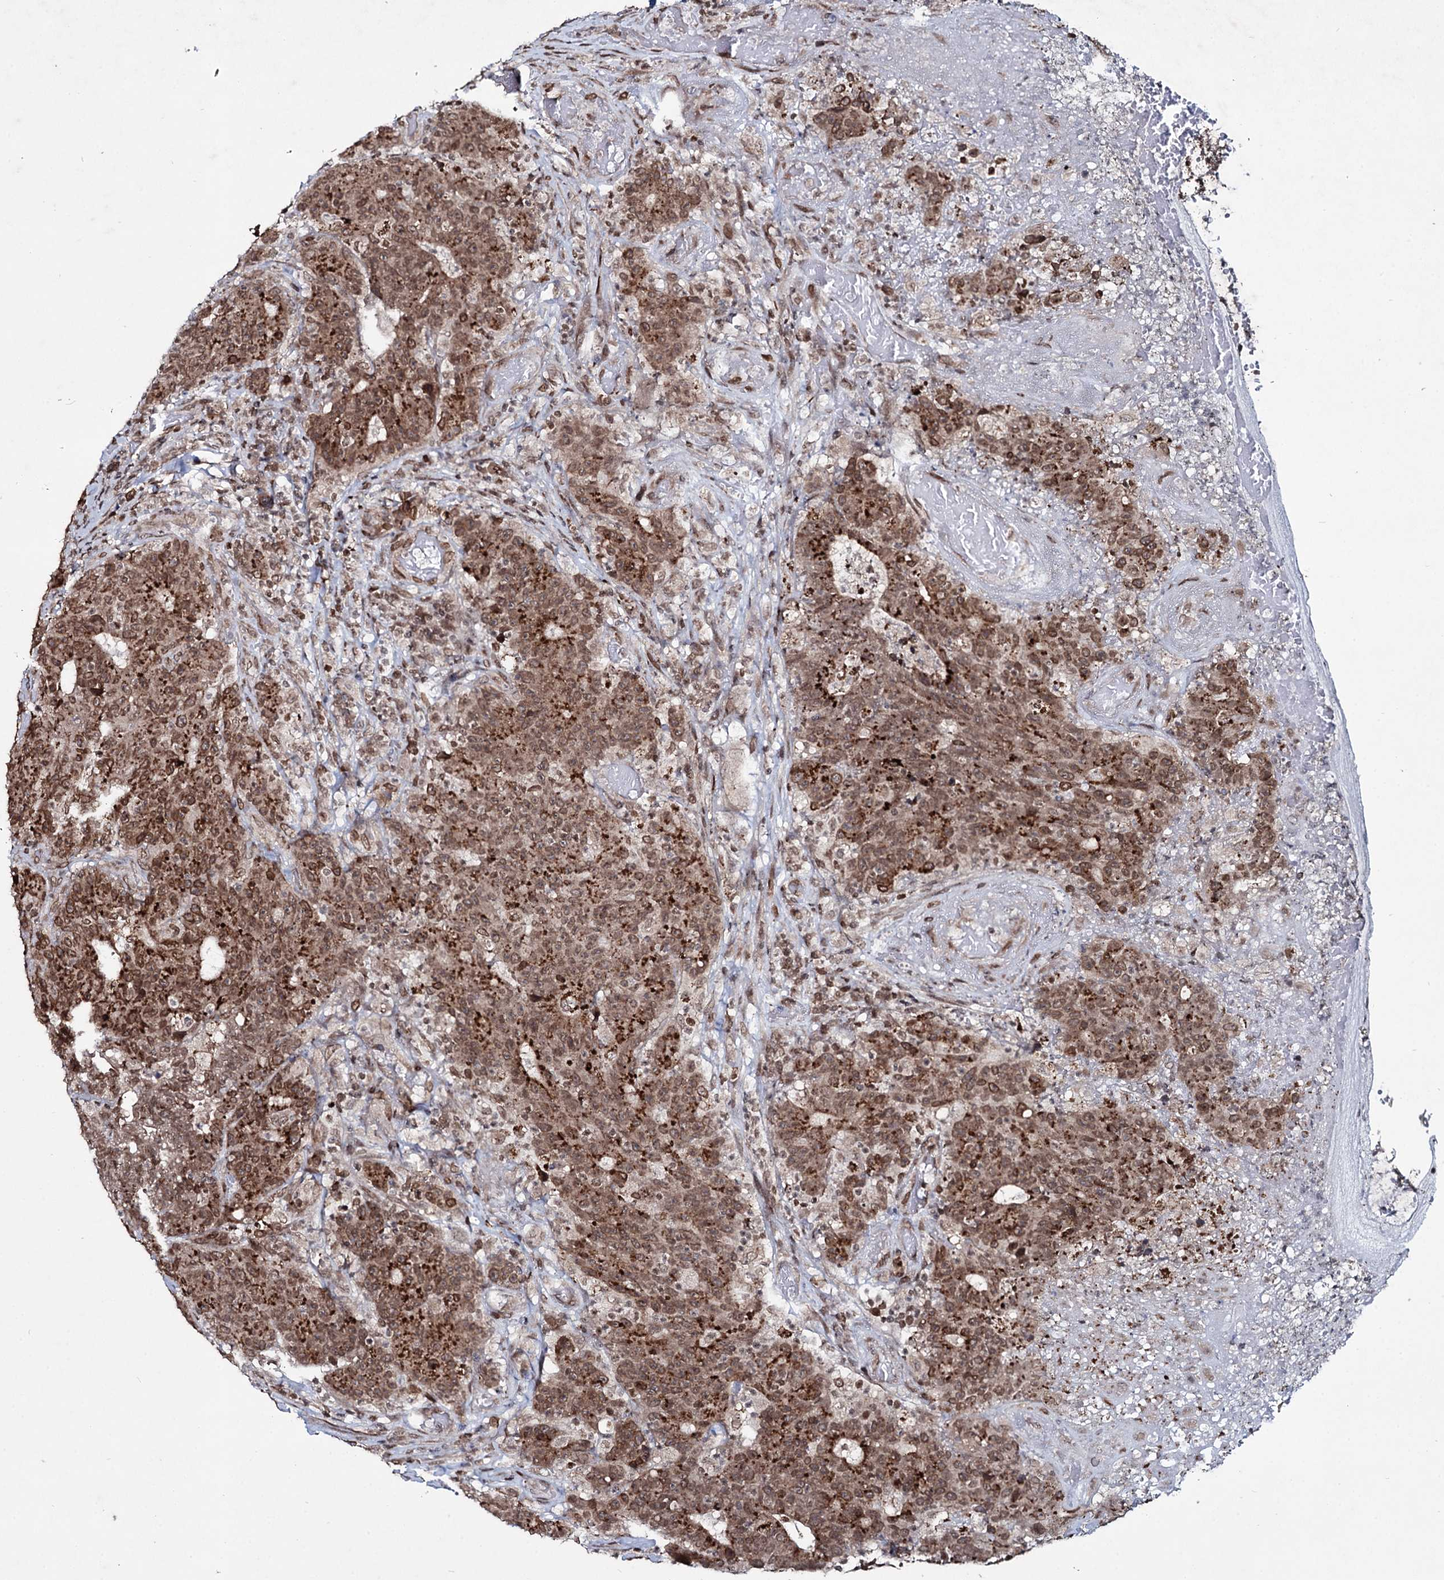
{"staining": {"intensity": "moderate", "quantity": ">75%", "location": "cytoplasmic/membranous,nuclear"}, "tissue": "colorectal cancer", "cell_type": "Tumor cells", "image_type": "cancer", "snomed": [{"axis": "morphology", "description": "Adenocarcinoma, NOS"}, {"axis": "topography", "description": "Colon"}], "caption": "A photomicrograph of human colorectal cancer stained for a protein reveals moderate cytoplasmic/membranous and nuclear brown staining in tumor cells. Using DAB (3,3'-diaminobenzidine) (brown) and hematoxylin (blue) stains, captured at high magnification using brightfield microscopy.", "gene": "RNF6", "patient": {"sex": "female", "age": 75}}